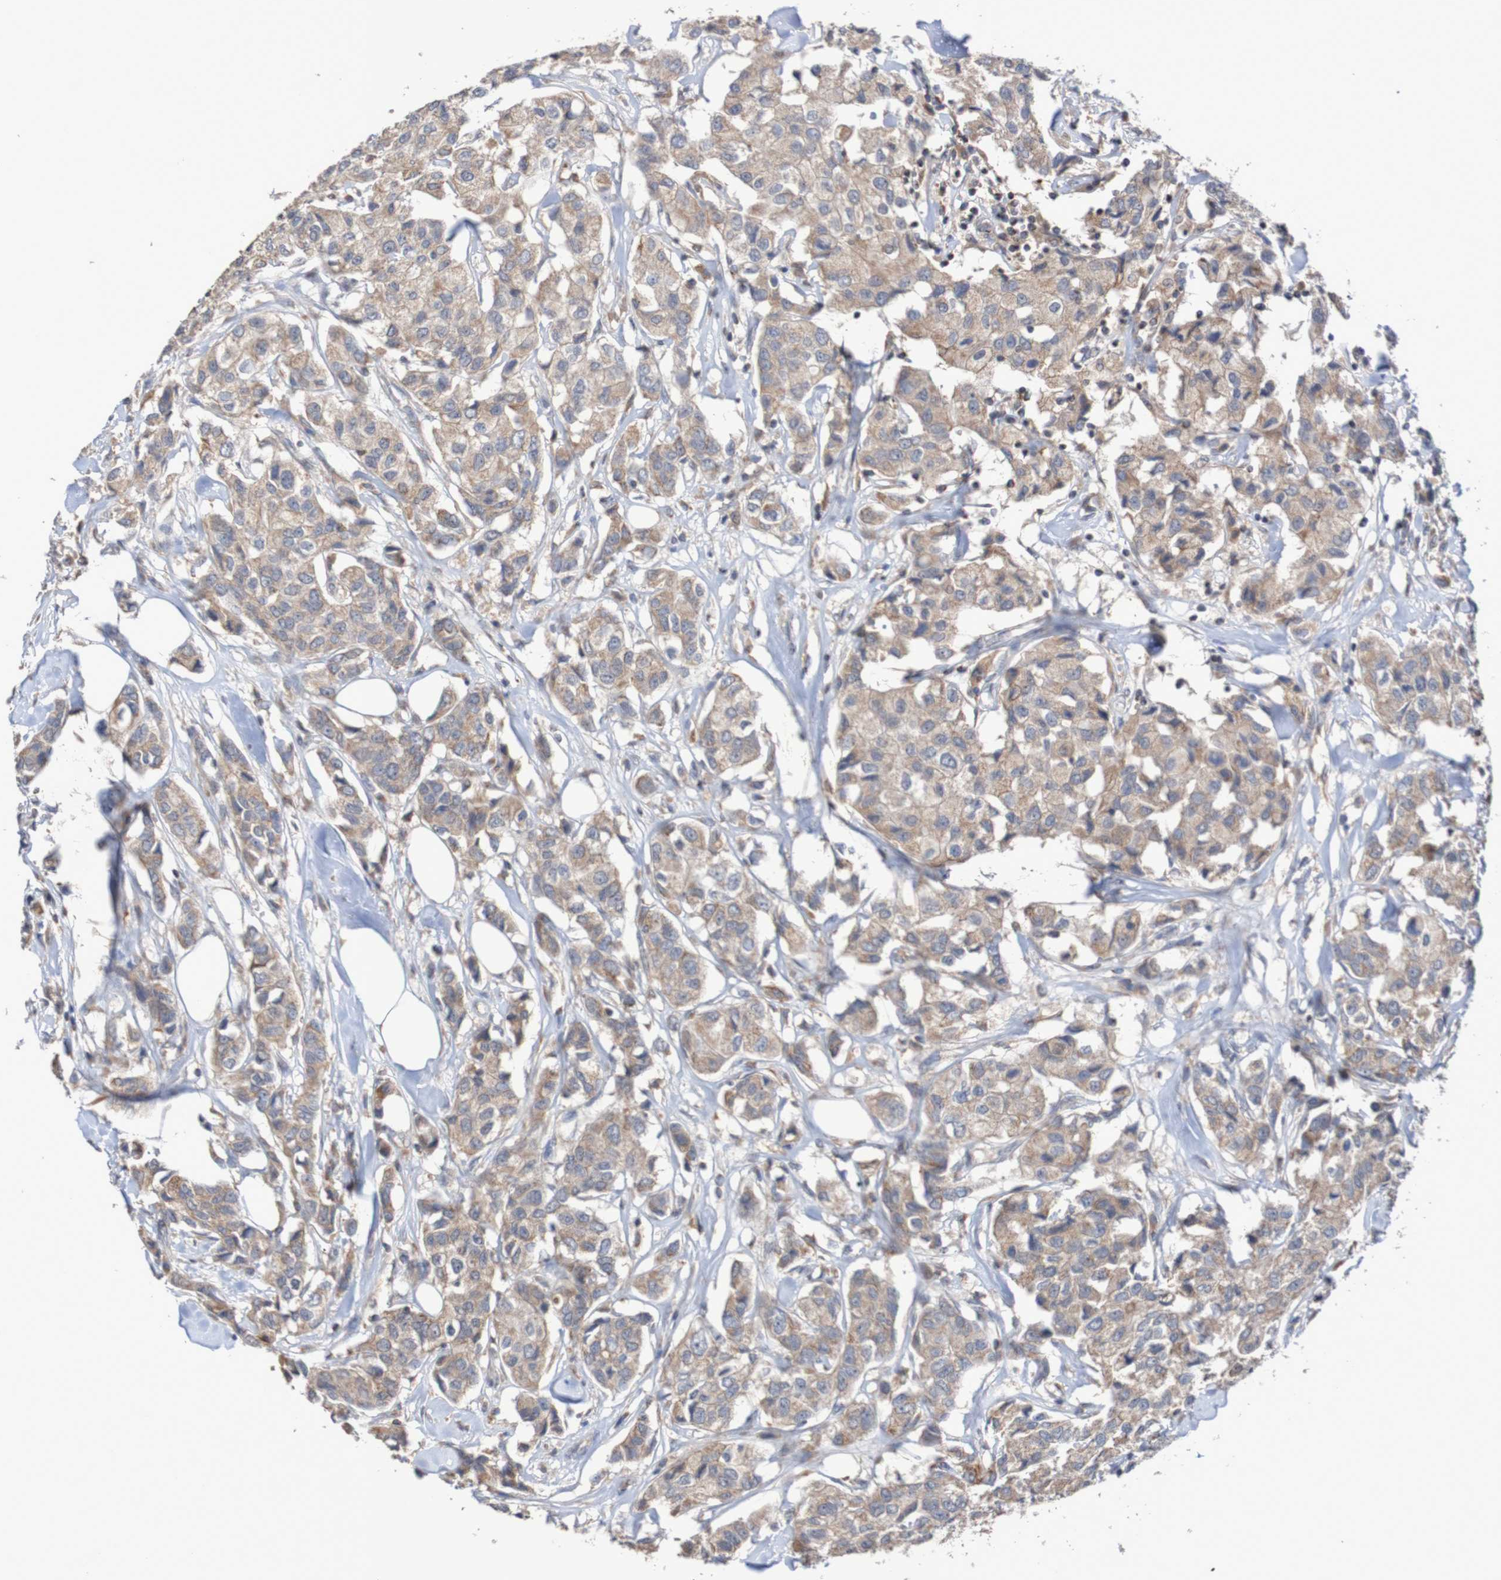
{"staining": {"intensity": "moderate", "quantity": ">75%", "location": "cytoplasmic/membranous"}, "tissue": "breast cancer", "cell_type": "Tumor cells", "image_type": "cancer", "snomed": [{"axis": "morphology", "description": "Duct carcinoma"}, {"axis": "topography", "description": "Breast"}], "caption": "Human breast cancer (invasive ductal carcinoma) stained with a protein marker reveals moderate staining in tumor cells.", "gene": "C3orf18", "patient": {"sex": "female", "age": 80}}